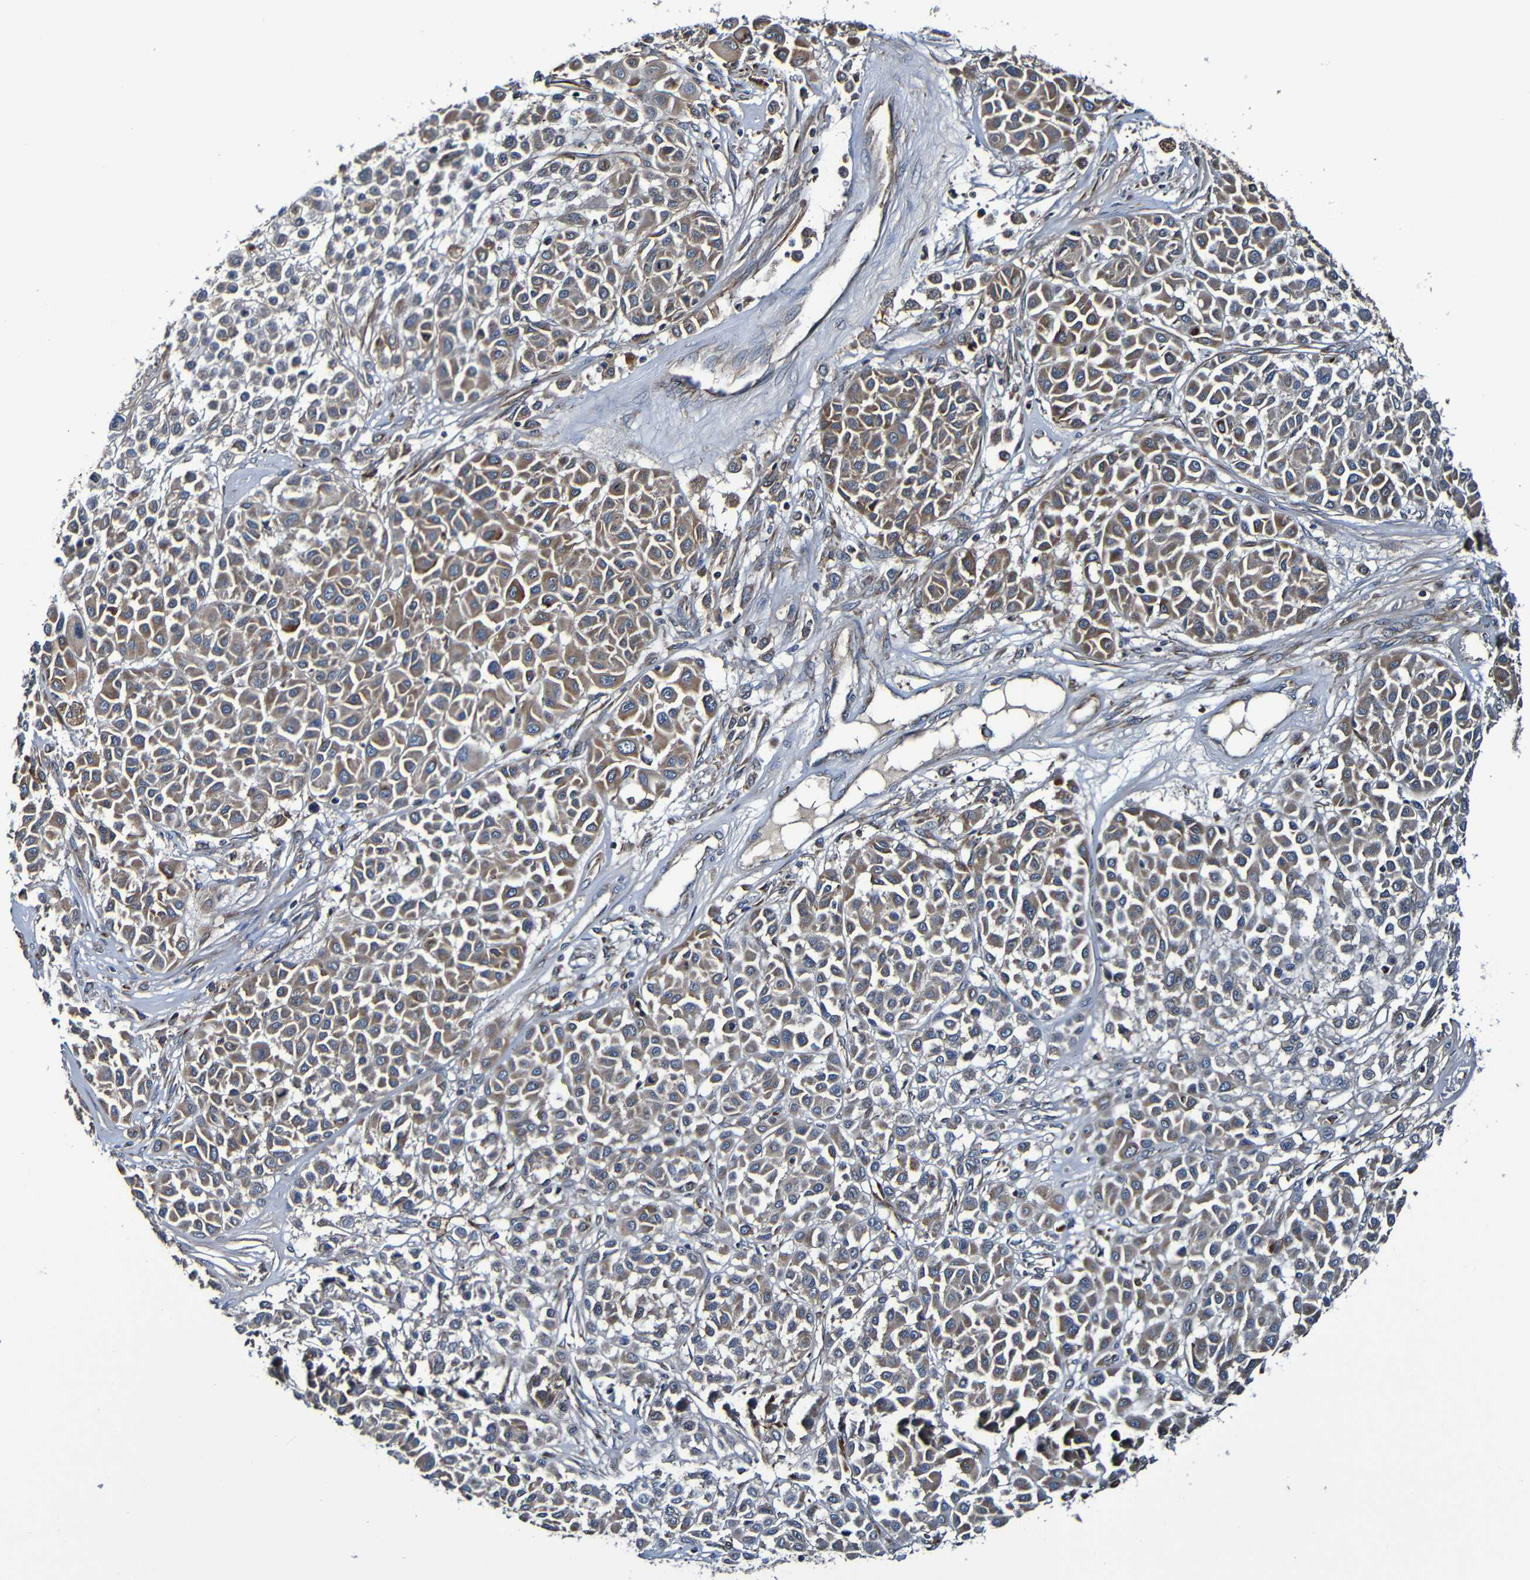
{"staining": {"intensity": "moderate", "quantity": "25%-75%", "location": "cytoplasmic/membranous"}, "tissue": "melanoma", "cell_type": "Tumor cells", "image_type": "cancer", "snomed": [{"axis": "morphology", "description": "Malignant melanoma, Metastatic site"}, {"axis": "topography", "description": "Soft tissue"}], "caption": "An image of human malignant melanoma (metastatic site) stained for a protein demonstrates moderate cytoplasmic/membranous brown staining in tumor cells.", "gene": "ADAM15", "patient": {"sex": "male", "age": 41}}